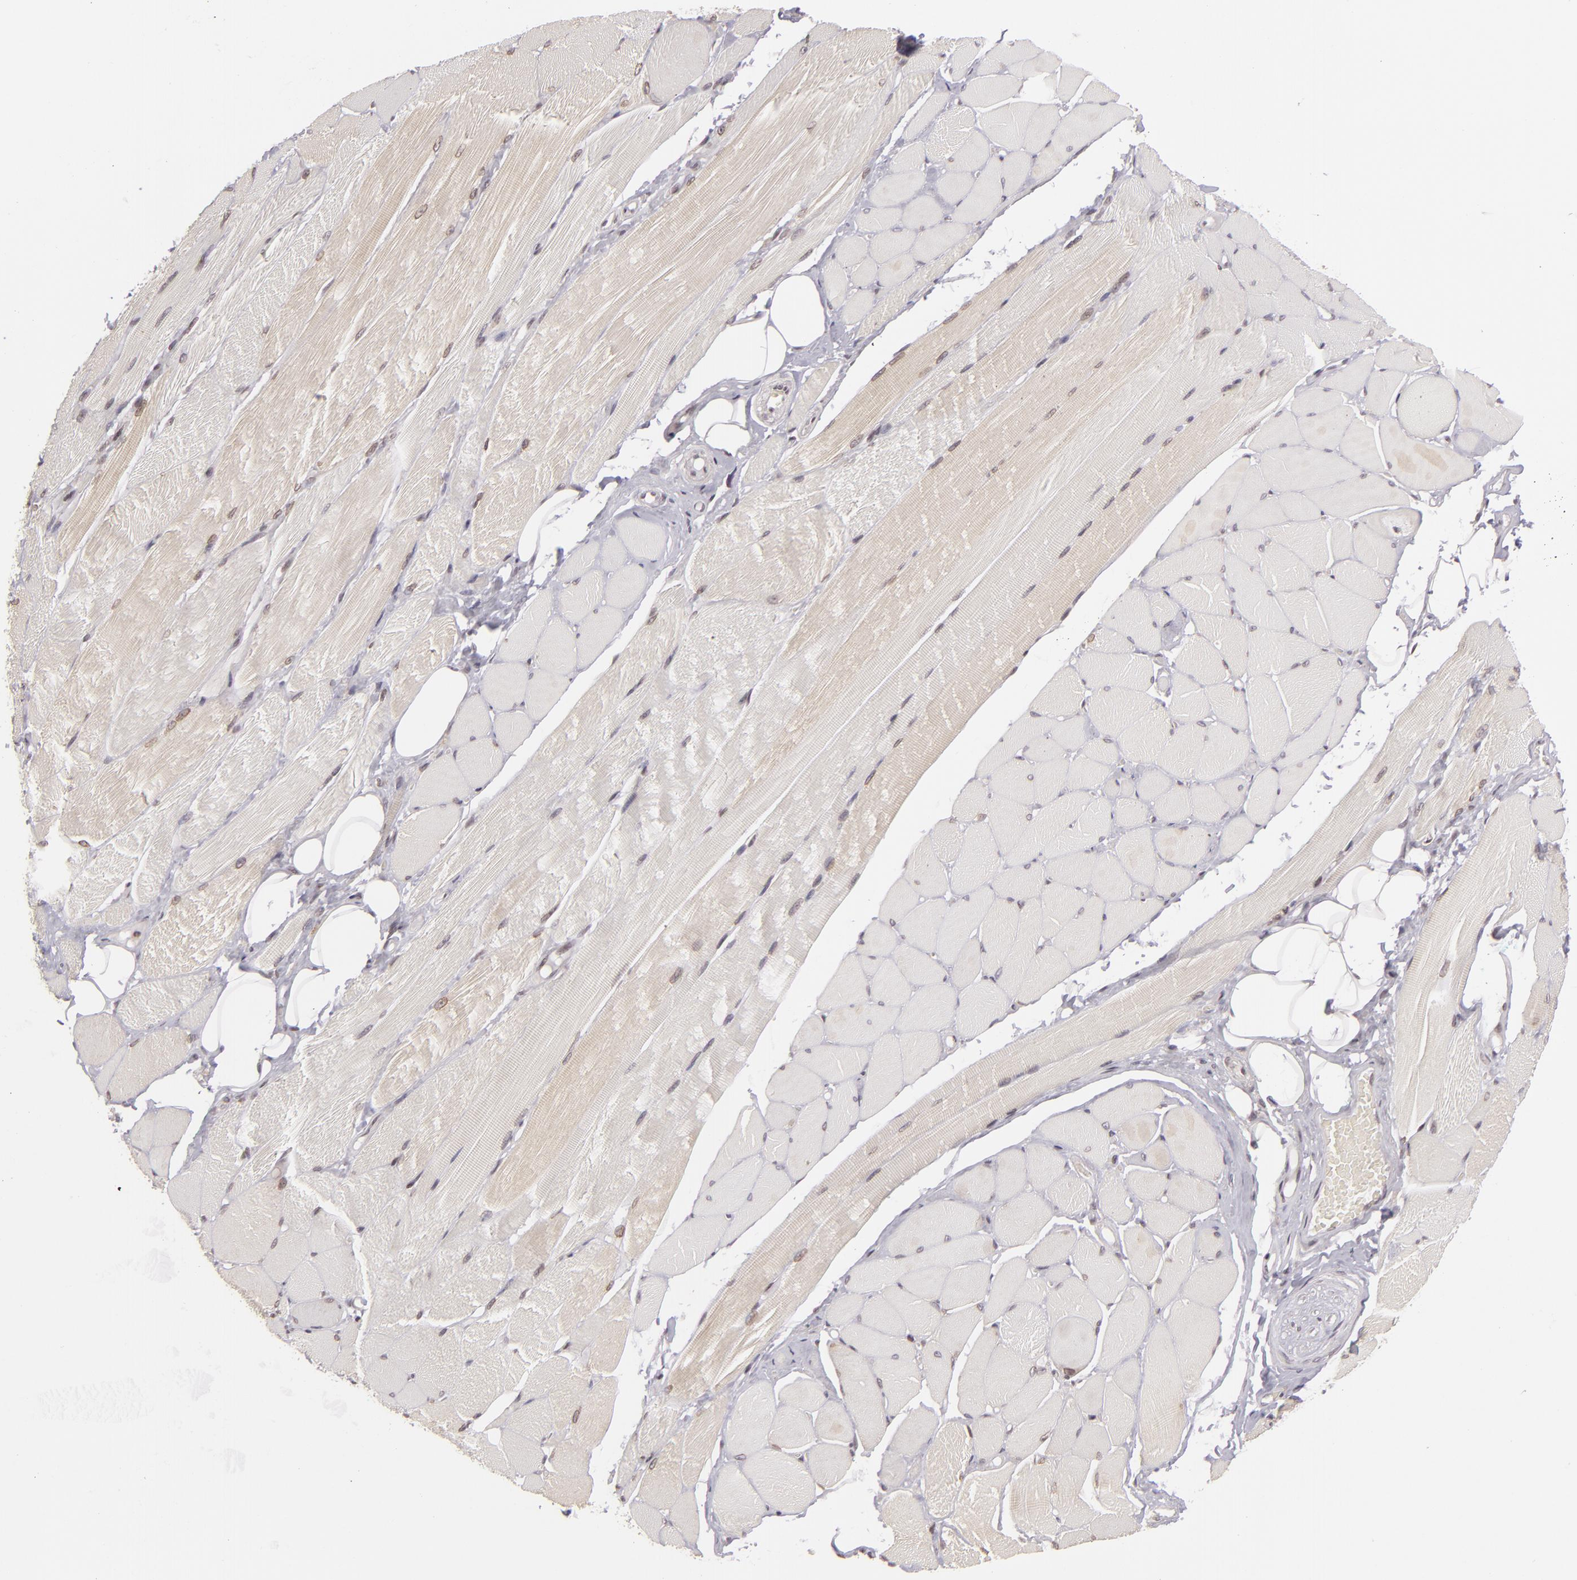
{"staining": {"intensity": "weak", "quantity": ">75%", "location": "nuclear"}, "tissue": "adipose tissue", "cell_type": "Adipocytes", "image_type": "normal", "snomed": [{"axis": "morphology", "description": "Normal tissue, NOS"}, {"axis": "topography", "description": "Skeletal muscle"}, {"axis": "topography", "description": "Peripheral nerve tissue"}], "caption": "Brown immunohistochemical staining in benign adipose tissue exhibits weak nuclear positivity in about >75% of adipocytes.", "gene": "AKAP6", "patient": {"sex": "female", "age": 84}}